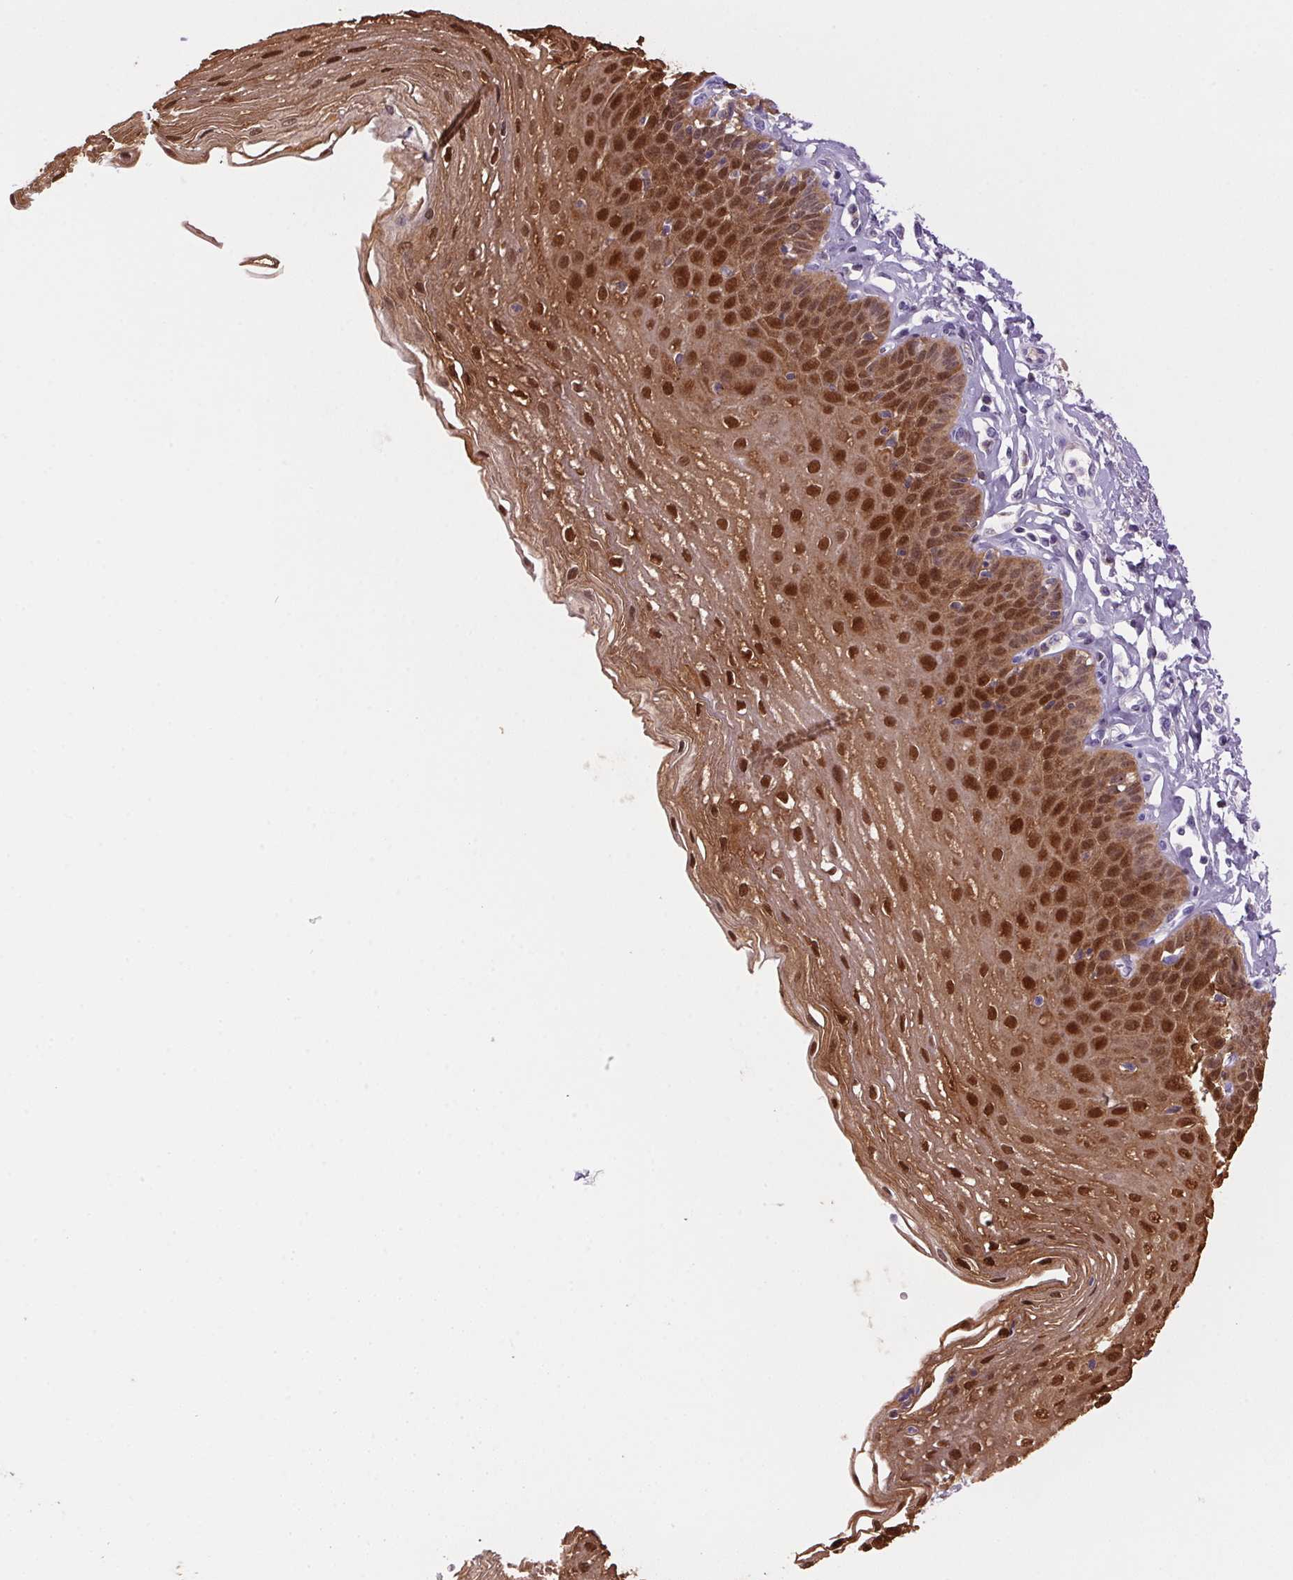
{"staining": {"intensity": "strong", "quantity": ">75%", "location": "cytoplasmic/membranous,nuclear"}, "tissue": "esophagus", "cell_type": "Squamous epithelial cells", "image_type": "normal", "snomed": [{"axis": "morphology", "description": "Normal tissue, NOS"}, {"axis": "topography", "description": "Esophagus"}], "caption": "Immunohistochemical staining of normal esophagus exhibits strong cytoplasmic/membranous,nuclear protein positivity in about >75% of squamous epithelial cells. (Stains: DAB in brown, nuclei in blue, Microscopy: brightfield microscopy at high magnification).", "gene": "S100A2", "patient": {"sex": "female", "age": 81}}